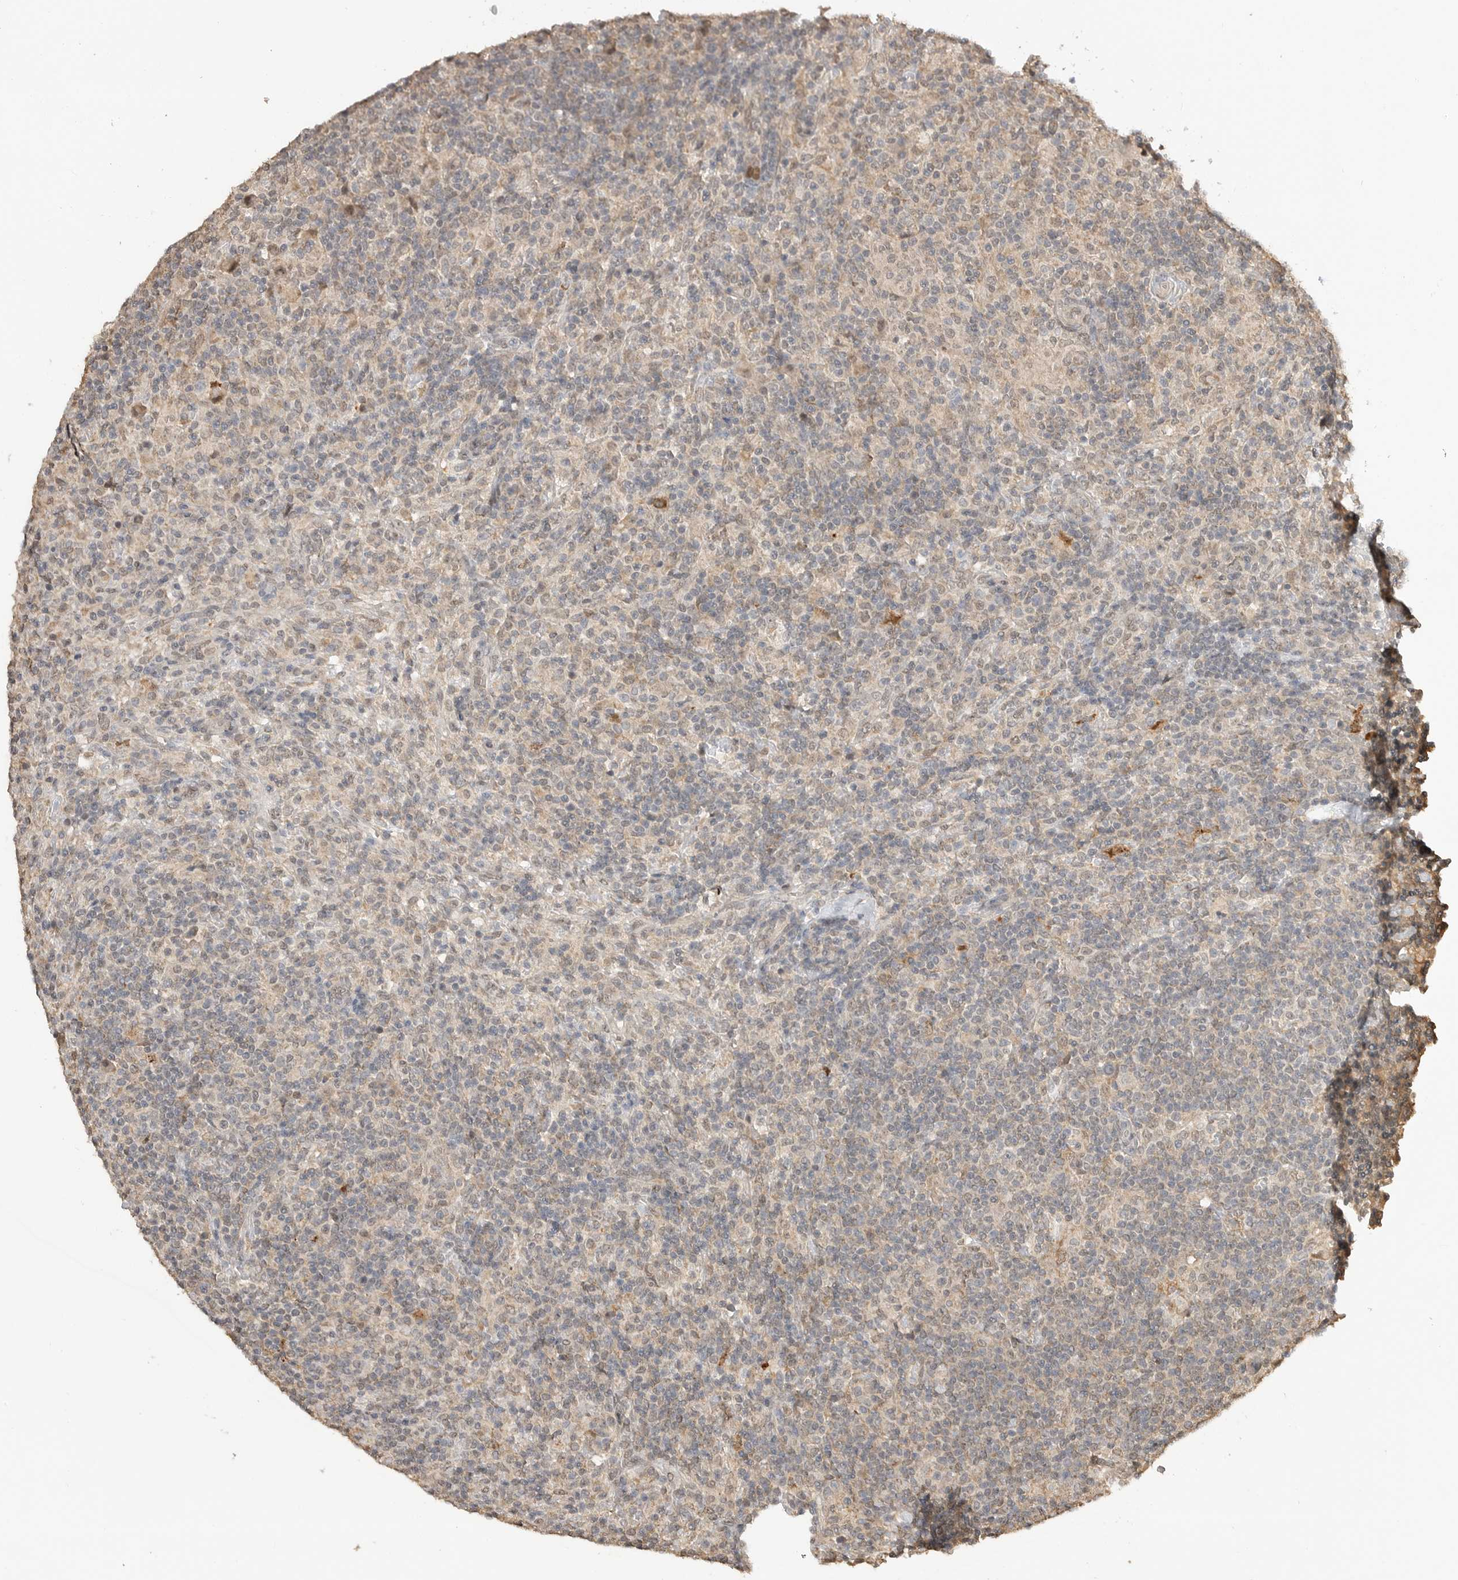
{"staining": {"intensity": "weak", "quantity": "25%-75%", "location": "cytoplasmic/membranous,nuclear"}, "tissue": "lymphoma", "cell_type": "Tumor cells", "image_type": "cancer", "snomed": [{"axis": "morphology", "description": "Hodgkin's disease, NOS"}, {"axis": "topography", "description": "Lymph node"}], "caption": "The photomicrograph reveals immunohistochemical staining of lymphoma. There is weak cytoplasmic/membranous and nuclear staining is present in approximately 25%-75% of tumor cells. (Brightfield microscopy of DAB IHC at high magnification).", "gene": "ASPSCR1", "patient": {"sex": "male", "age": 70}}